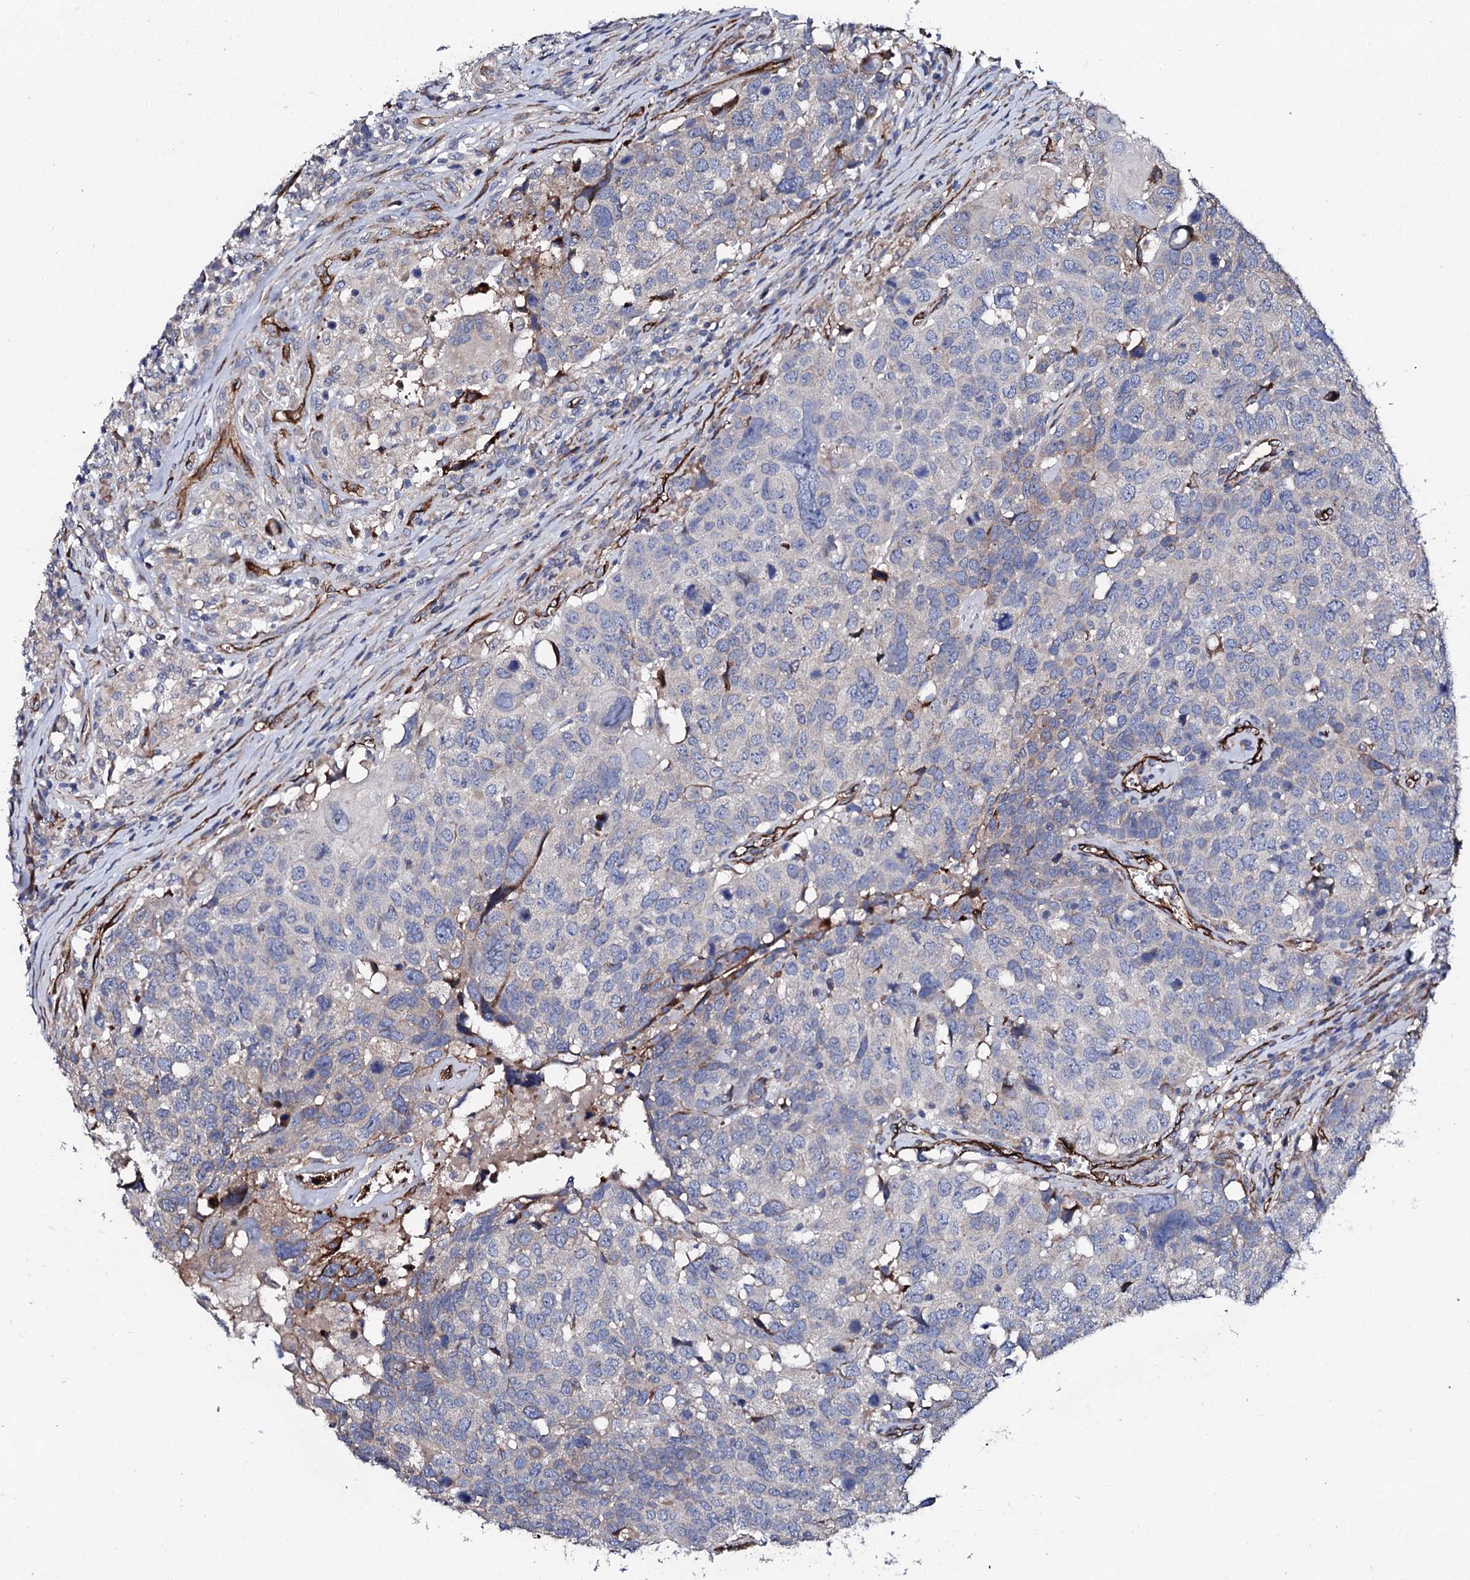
{"staining": {"intensity": "negative", "quantity": "none", "location": "none"}, "tissue": "head and neck cancer", "cell_type": "Tumor cells", "image_type": "cancer", "snomed": [{"axis": "morphology", "description": "Squamous cell carcinoma, NOS"}, {"axis": "topography", "description": "Head-Neck"}], "caption": "IHC histopathology image of human head and neck cancer stained for a protein (brown), which demonstrates no expression in tumor cells.", "gene": "DBX1", "patient": {"sex": "male", "age": 66}}